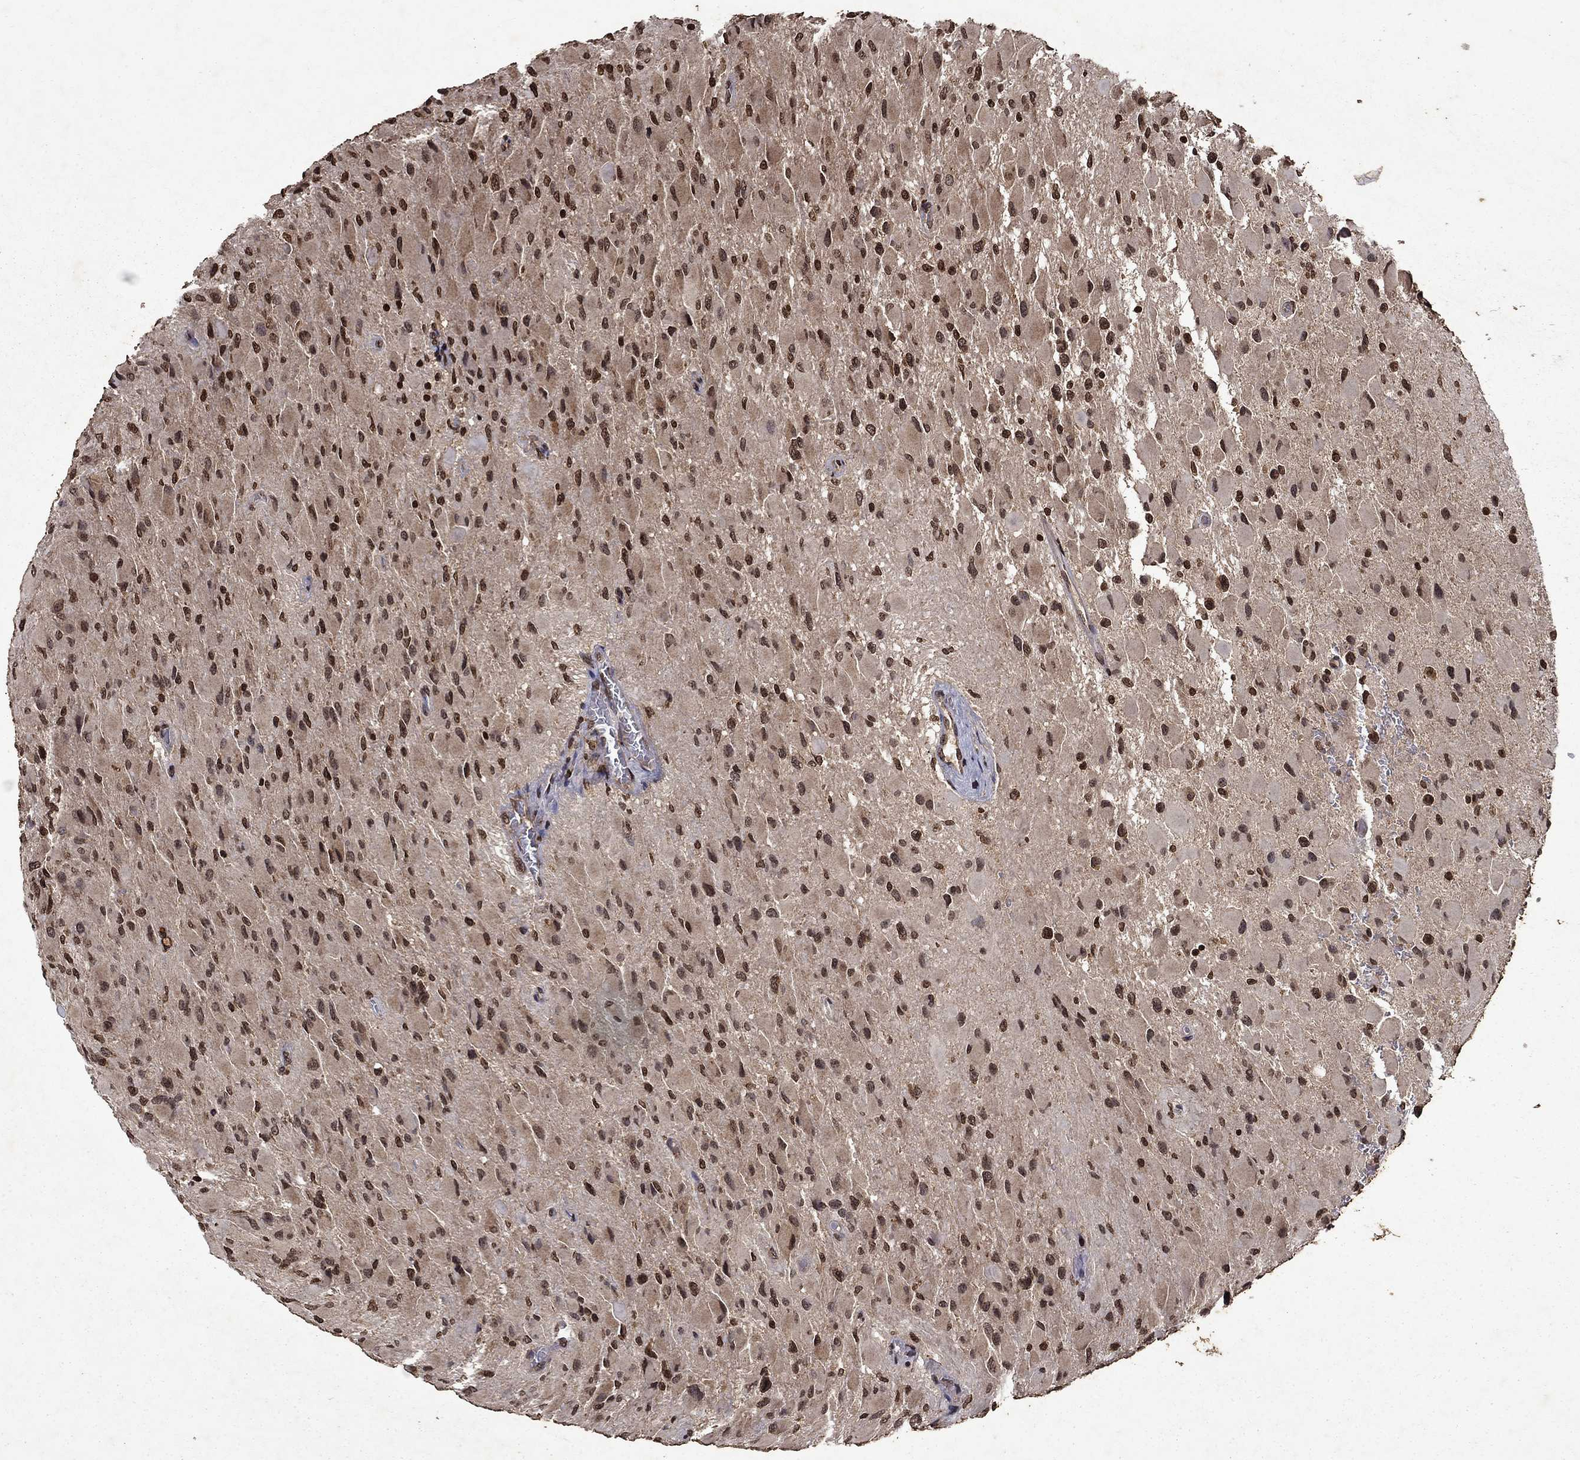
{"staining": {"intensity": "strong", "quantity": ">75%", "location": "nuclear"}, "tissue": "glioma", "cell_type": "Tumor cells", "image_type": "cancer", "snomed": [{"axis": "morphology", "description": "Glioma, malignant, High grade"}, {"axis": "topography", "description": "Cerebral cortex"}], "caption": "The micrograph exhibits staining of high-grade glioma (malignant), revealing strong nuclear protein expression (brown color) within tumor cells.", "gene": "PIN4", "patient": {"sex": "female", "age": 36}}